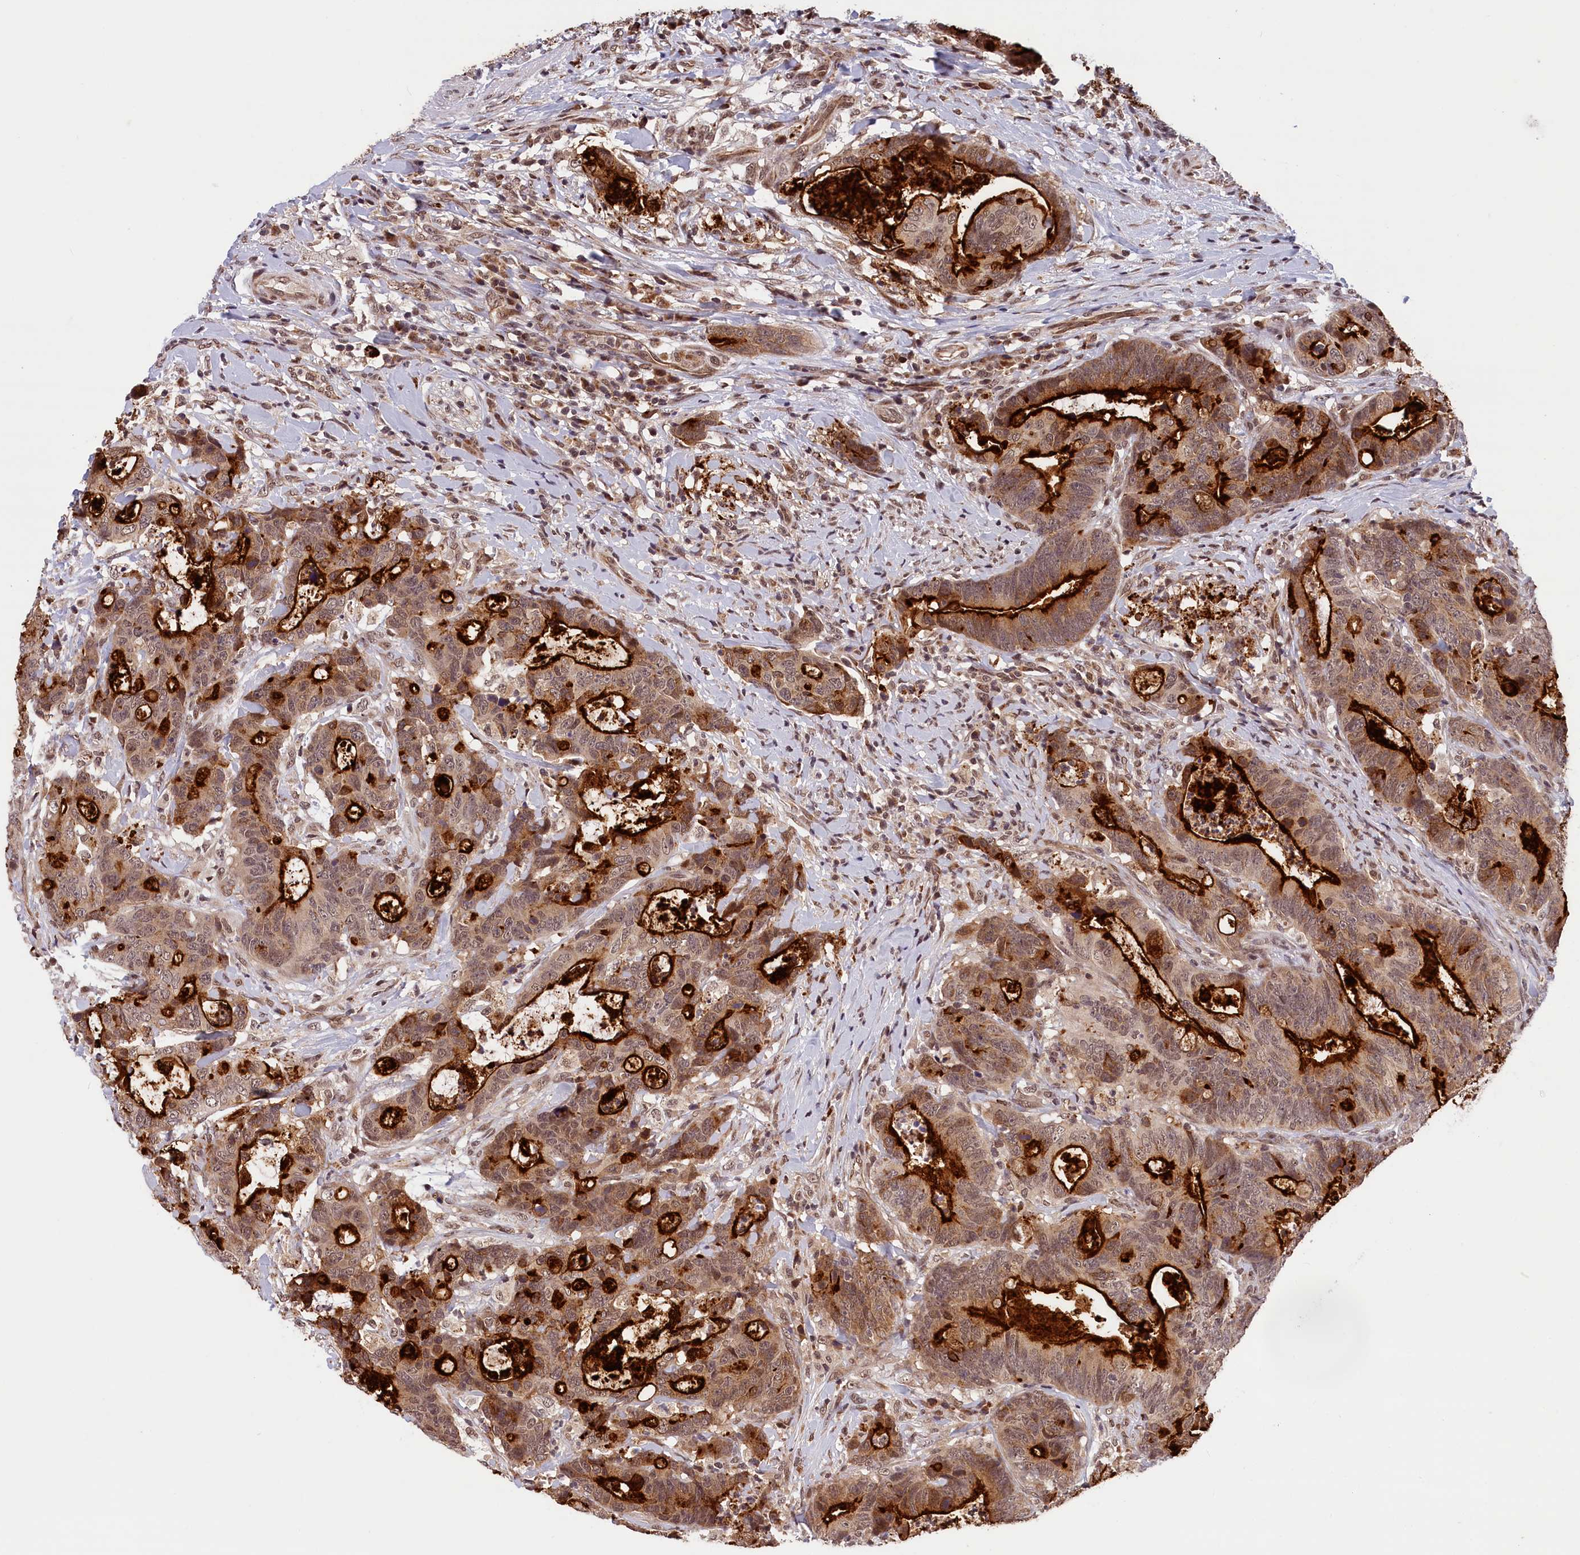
{"staining": {"intensity": "strong", "quantity": "25%-75%", "location": "cytoplasmic/membranous,nuclear"}, "tissue": "colorectal cancer", "cell_type": "Tumor cells", "image_type": "cancer", "snomed": [{"axis": "morphology", "description": "Adenocarcinoma, NOS"}, {"axis": "topography", "description": "Colon"}], "caption": "Immunohistochemistry histopathology image of neoplastic tissue: adenocarcinoma (colorectal) stained using IHC shows high levels of strong protein expression localized specifically in the cytoplasmic/membranous and nuclear of tumor cells, appearing as a cytoplasmic/membranous and nuclear brown color.", "gene": "KCNK6", "patient": {"sex": "female", "age": 82}}